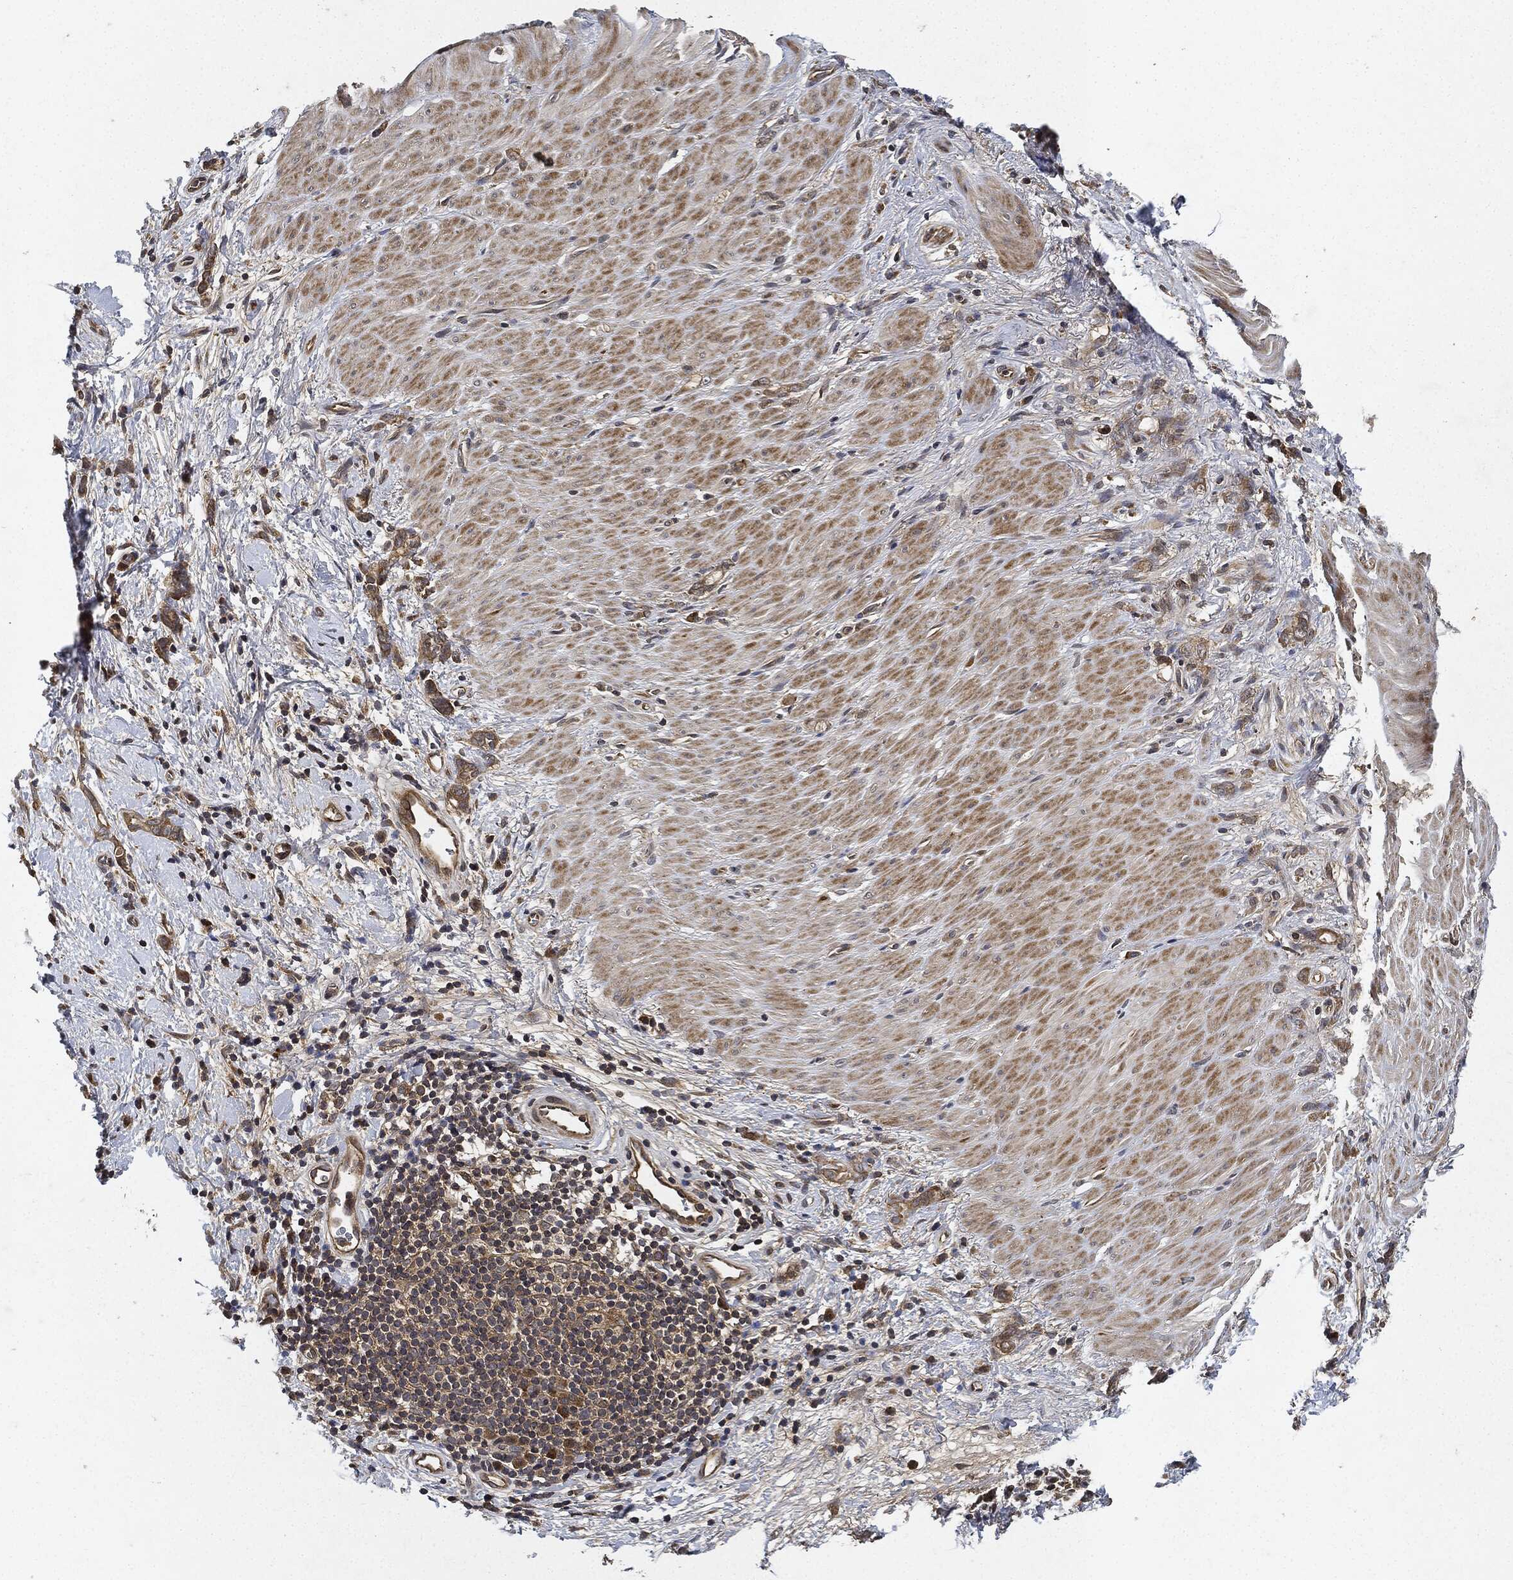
{"staining": {"intensity": "moderate", "quantity": "25%-75%", "location": "cytoplasmic/membranous"}, "tissue": "stomach cancer", "cell_type": "Tumor cells", "image_type": "cancer", "snomed": [{"axis": "morphology", "description": "Normal tissue, NOS"}, {"axis": "morphology", "description": "Adenocarcinoma, NOS"}, {"axis": "topography", "description": "Stomach"}], "caption": "A micrograph of adenocarcinoma (stomach) stained for a protein displays moderate cytoplasmic/membranous brown staining in tumor cells. (IHC, brightfield microscopy, high magnification).", "gene": "MLST8", "patient": {"sex": "male", "age": 67}}